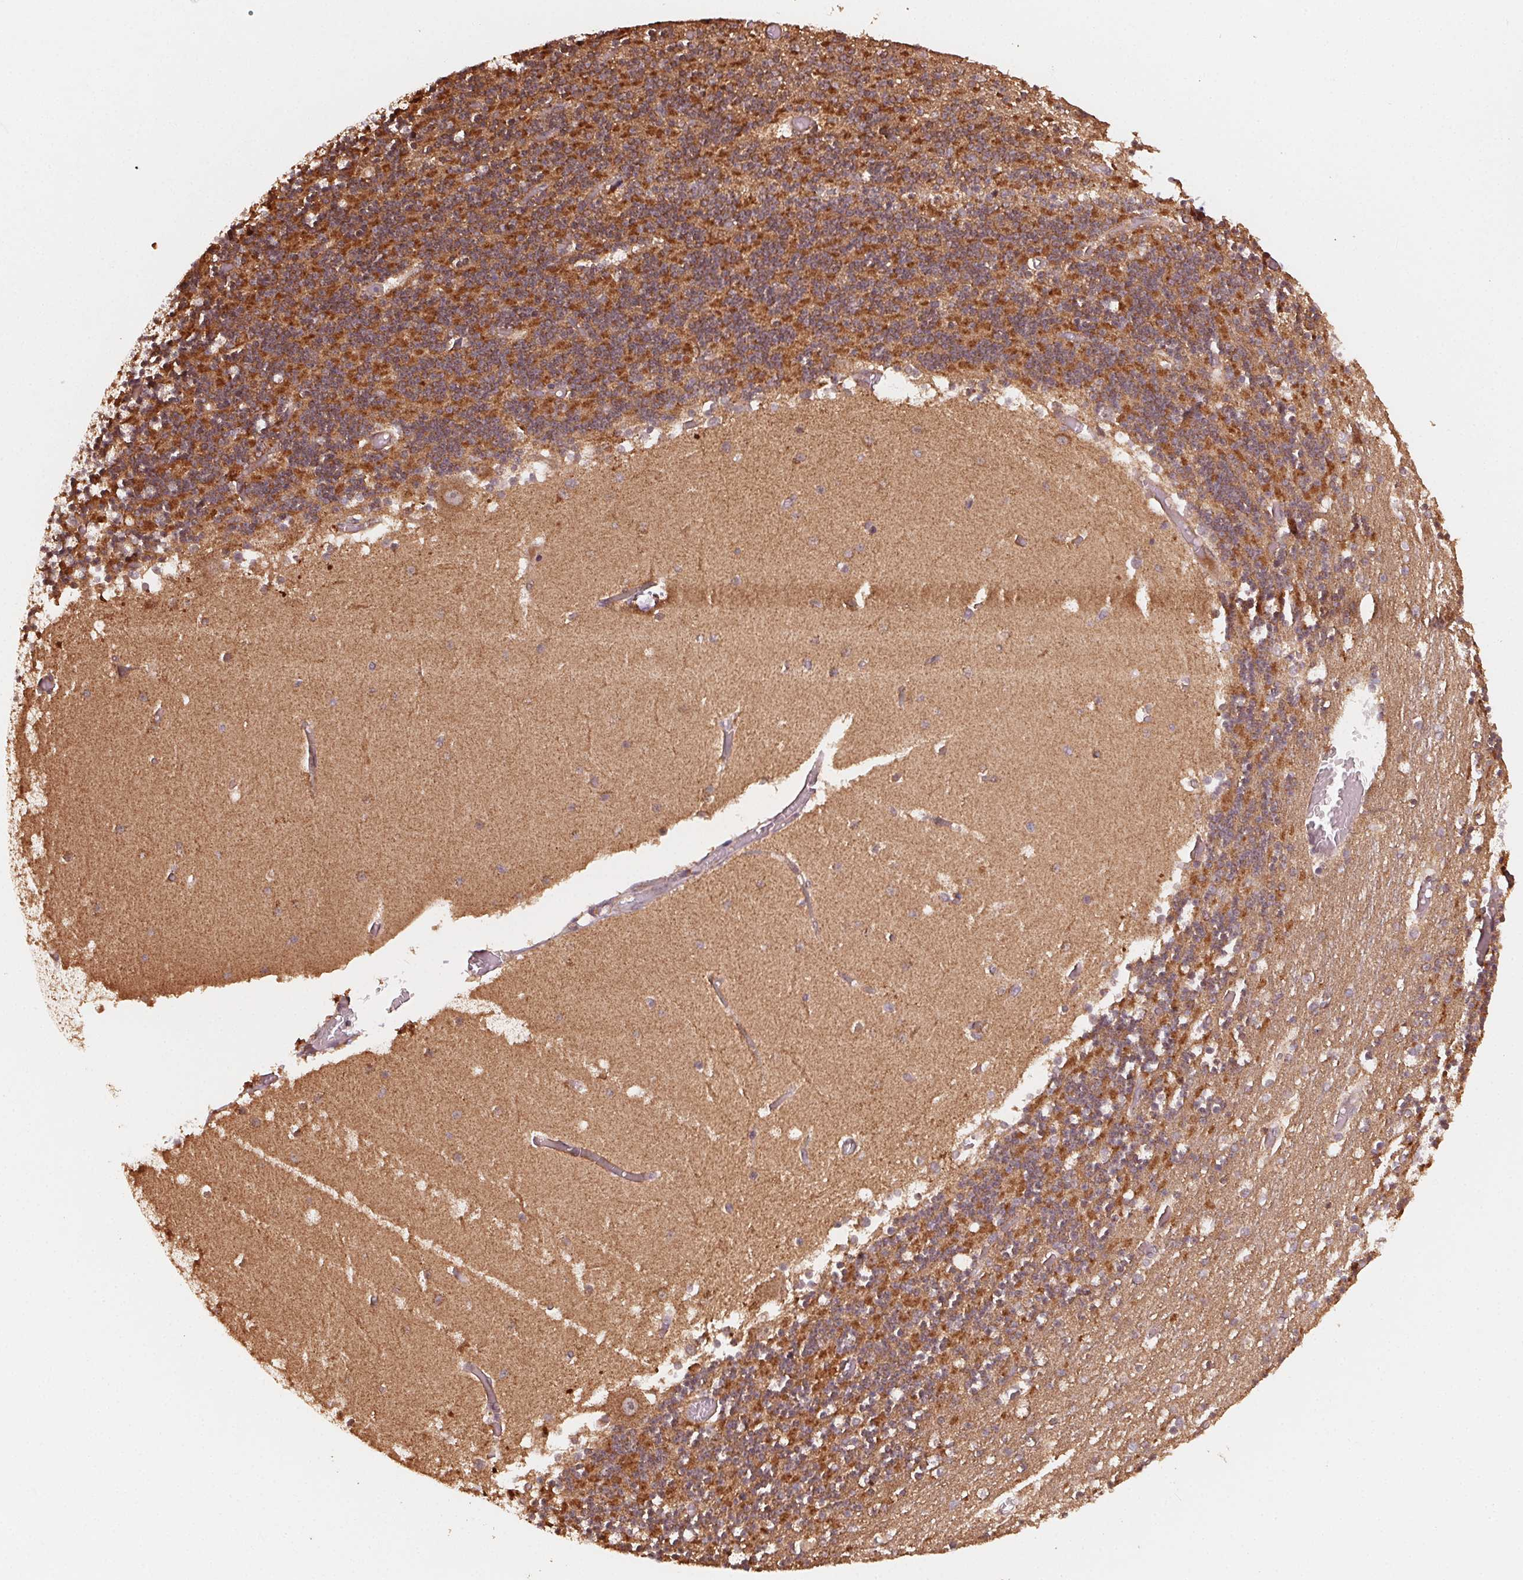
{"staining": {"intensity": "strong", "quantity": "25%-75%", "location": "cytoplasmic/membranous"}, "tissue": "cerebellum", "cell_type": "Cells in granular layer", "image_type": "normal", "snomed": [{"axis": "morphology", "description": "Normal tissue, NOS"}, {"axis": "topography", "description": "Cerebellum"}], "caption": "DAB (3,3'-diaminobenzidine) immunohistochemical staining of benign human cerebellum displays strong cytoplasmic/membranous protein expression in about 25%-75% of cells in granular layer. (brown staining indicates protein expression, while blue staining denotes nuclei).", "gene": "WBP2", "patient": {"sex": "female", "age": 28}}